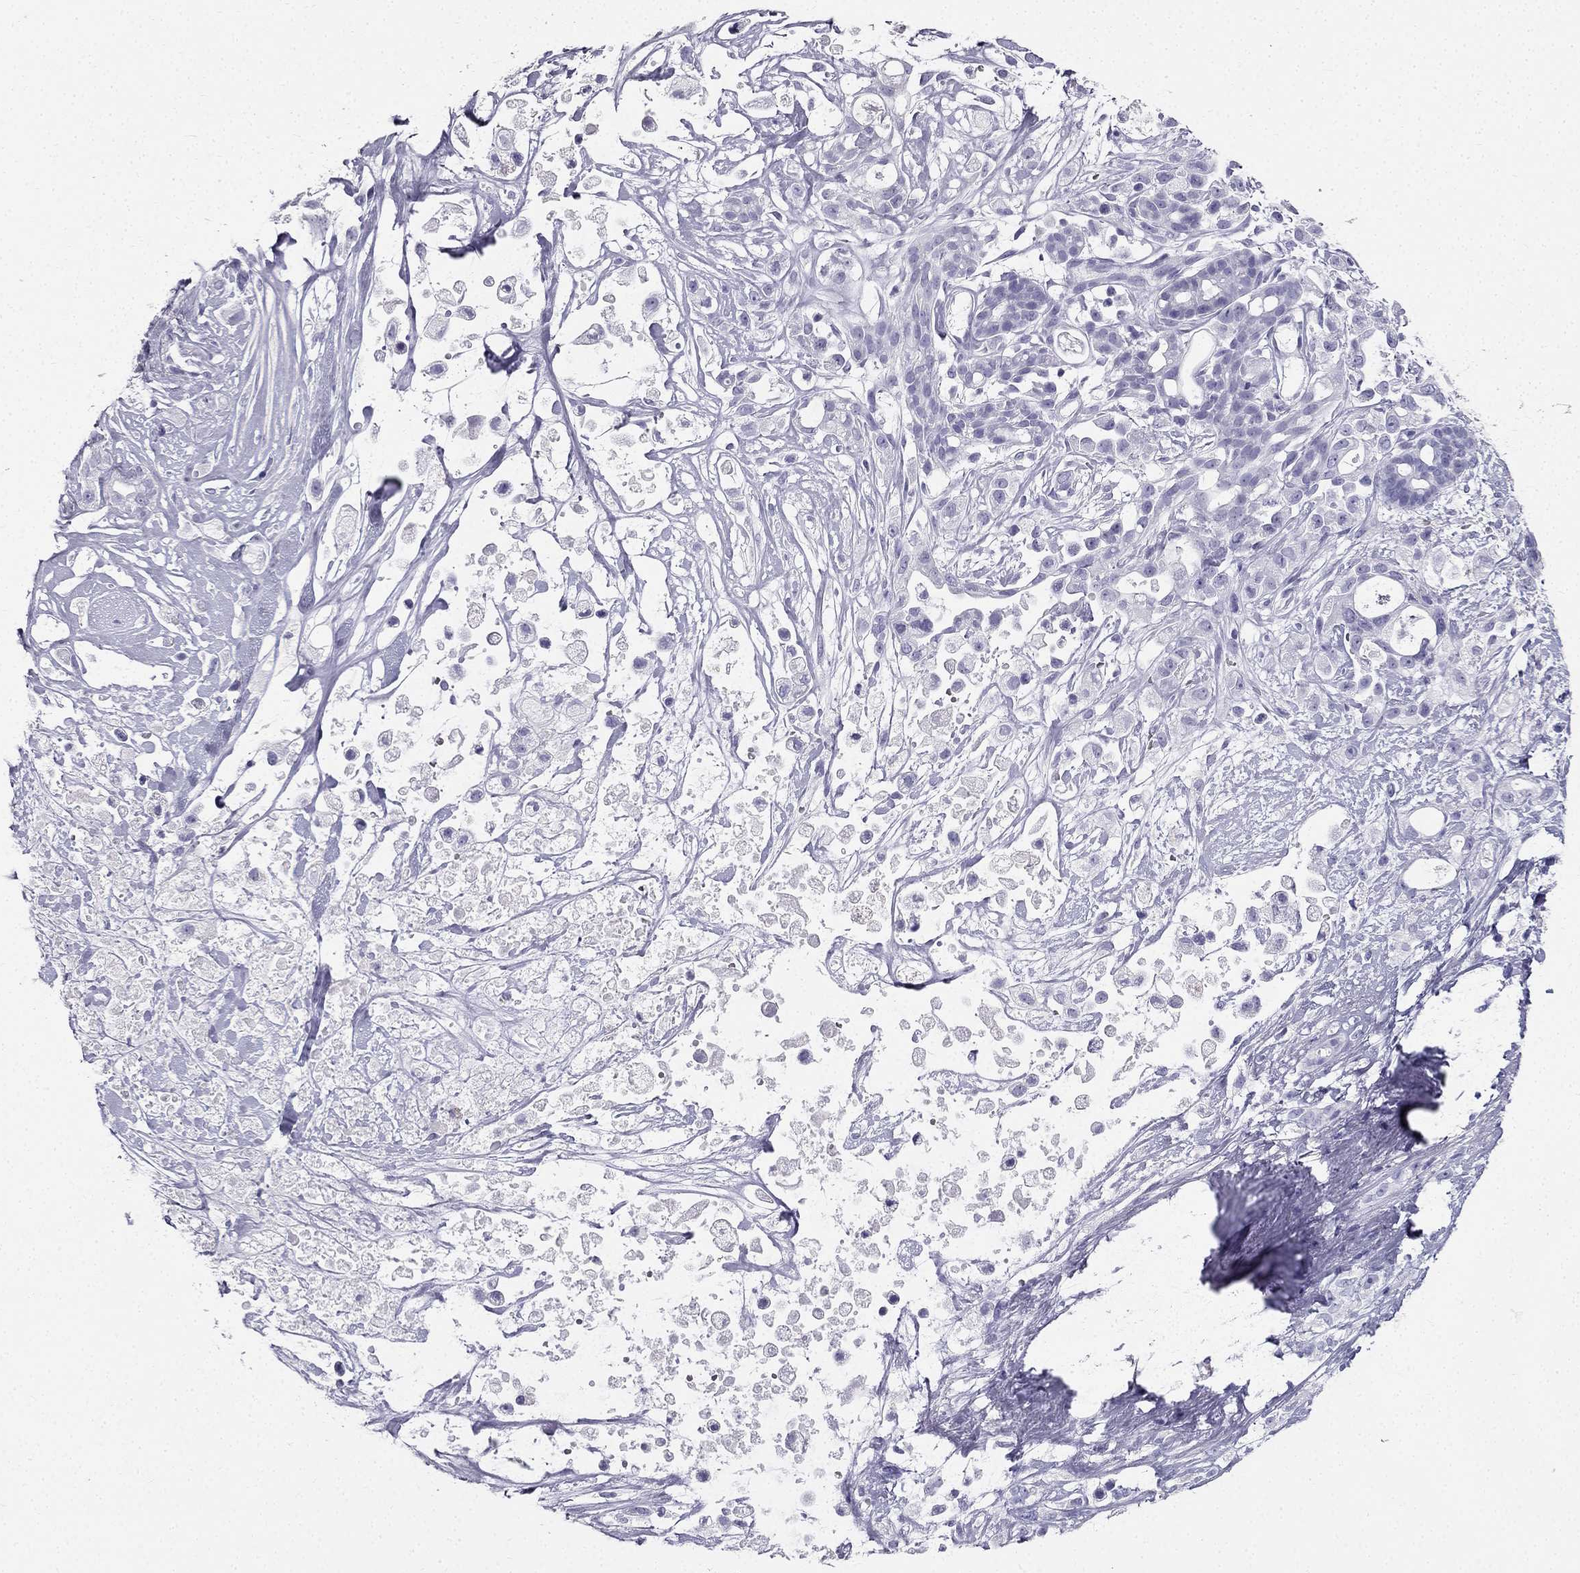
{"staining": {"intensity": "negative", "quantity": "none", "location": "none"}, "tissue": "pancreatic cancer", "cell_type": "Tumor cells", "image_type": "cancer", "snomed": [{"axis": "morphology", "description": "Adenocarcinoma, NOS"}, {"axis": "topography", "description": "Pancreas"}], "caption": "Tumor cells show no significant protein expression in pancreatic adenocarcinoma.", "gene": "TFF3", "patient": {"sex": "male", "age": 44}}